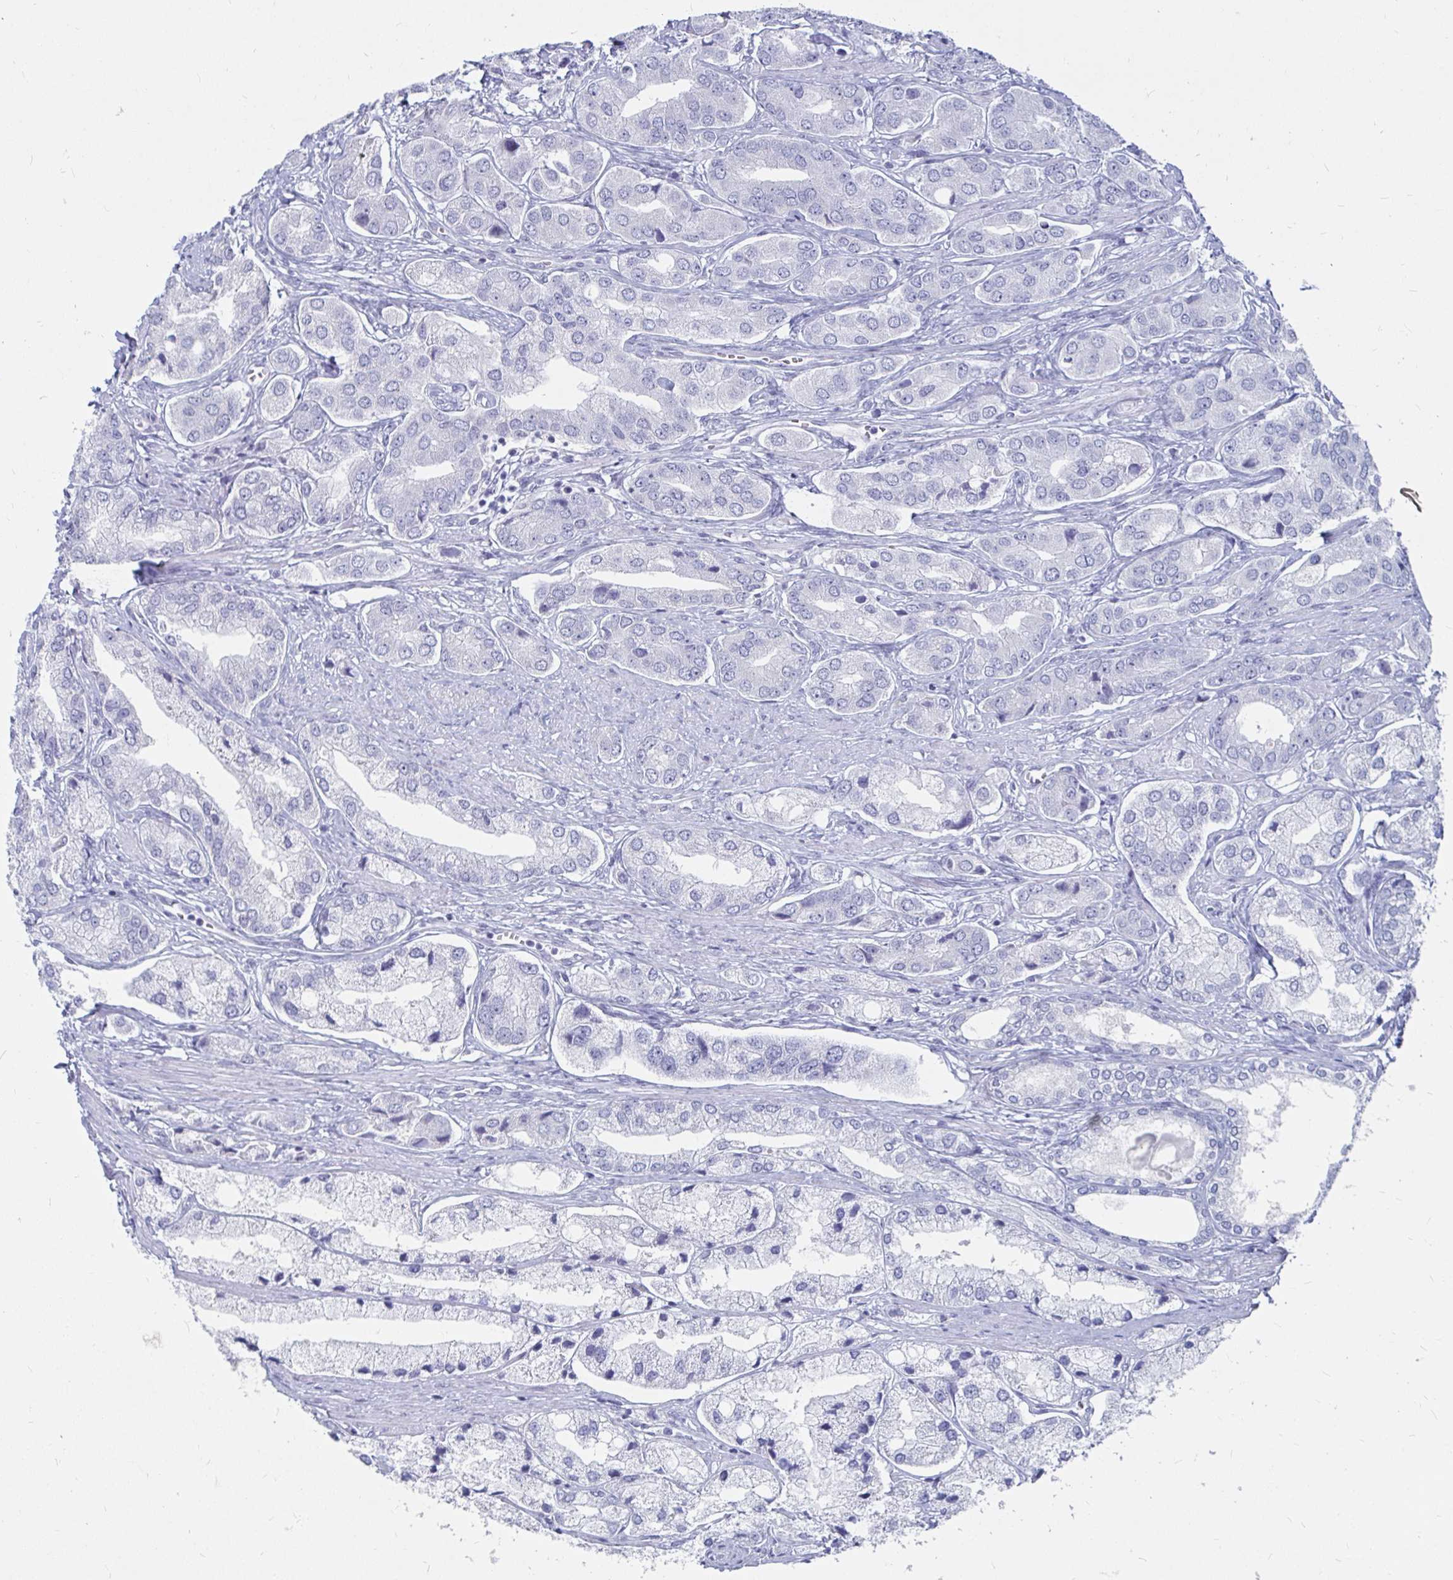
{"staining": {"intensity": "negative", "quantity": "none", "location": "none"}, "tissue": "prostate cancer", "cell_type": "Tumor cells", "image_type": "cancer", "snomed": [{"axis": "morphology", "description": "Adenocarcinoma, Low grade"}, {"axis": "topography", "description": "Prostate"}], "caption": "Immunohistochemistry histopathology image of human low-grade adenocarcinoma (prostate) stained for a protein (brown), which exhibits no expression in tumor cells.", "gene": "CA9", "patient": {"sex": "male", "age": 69}}